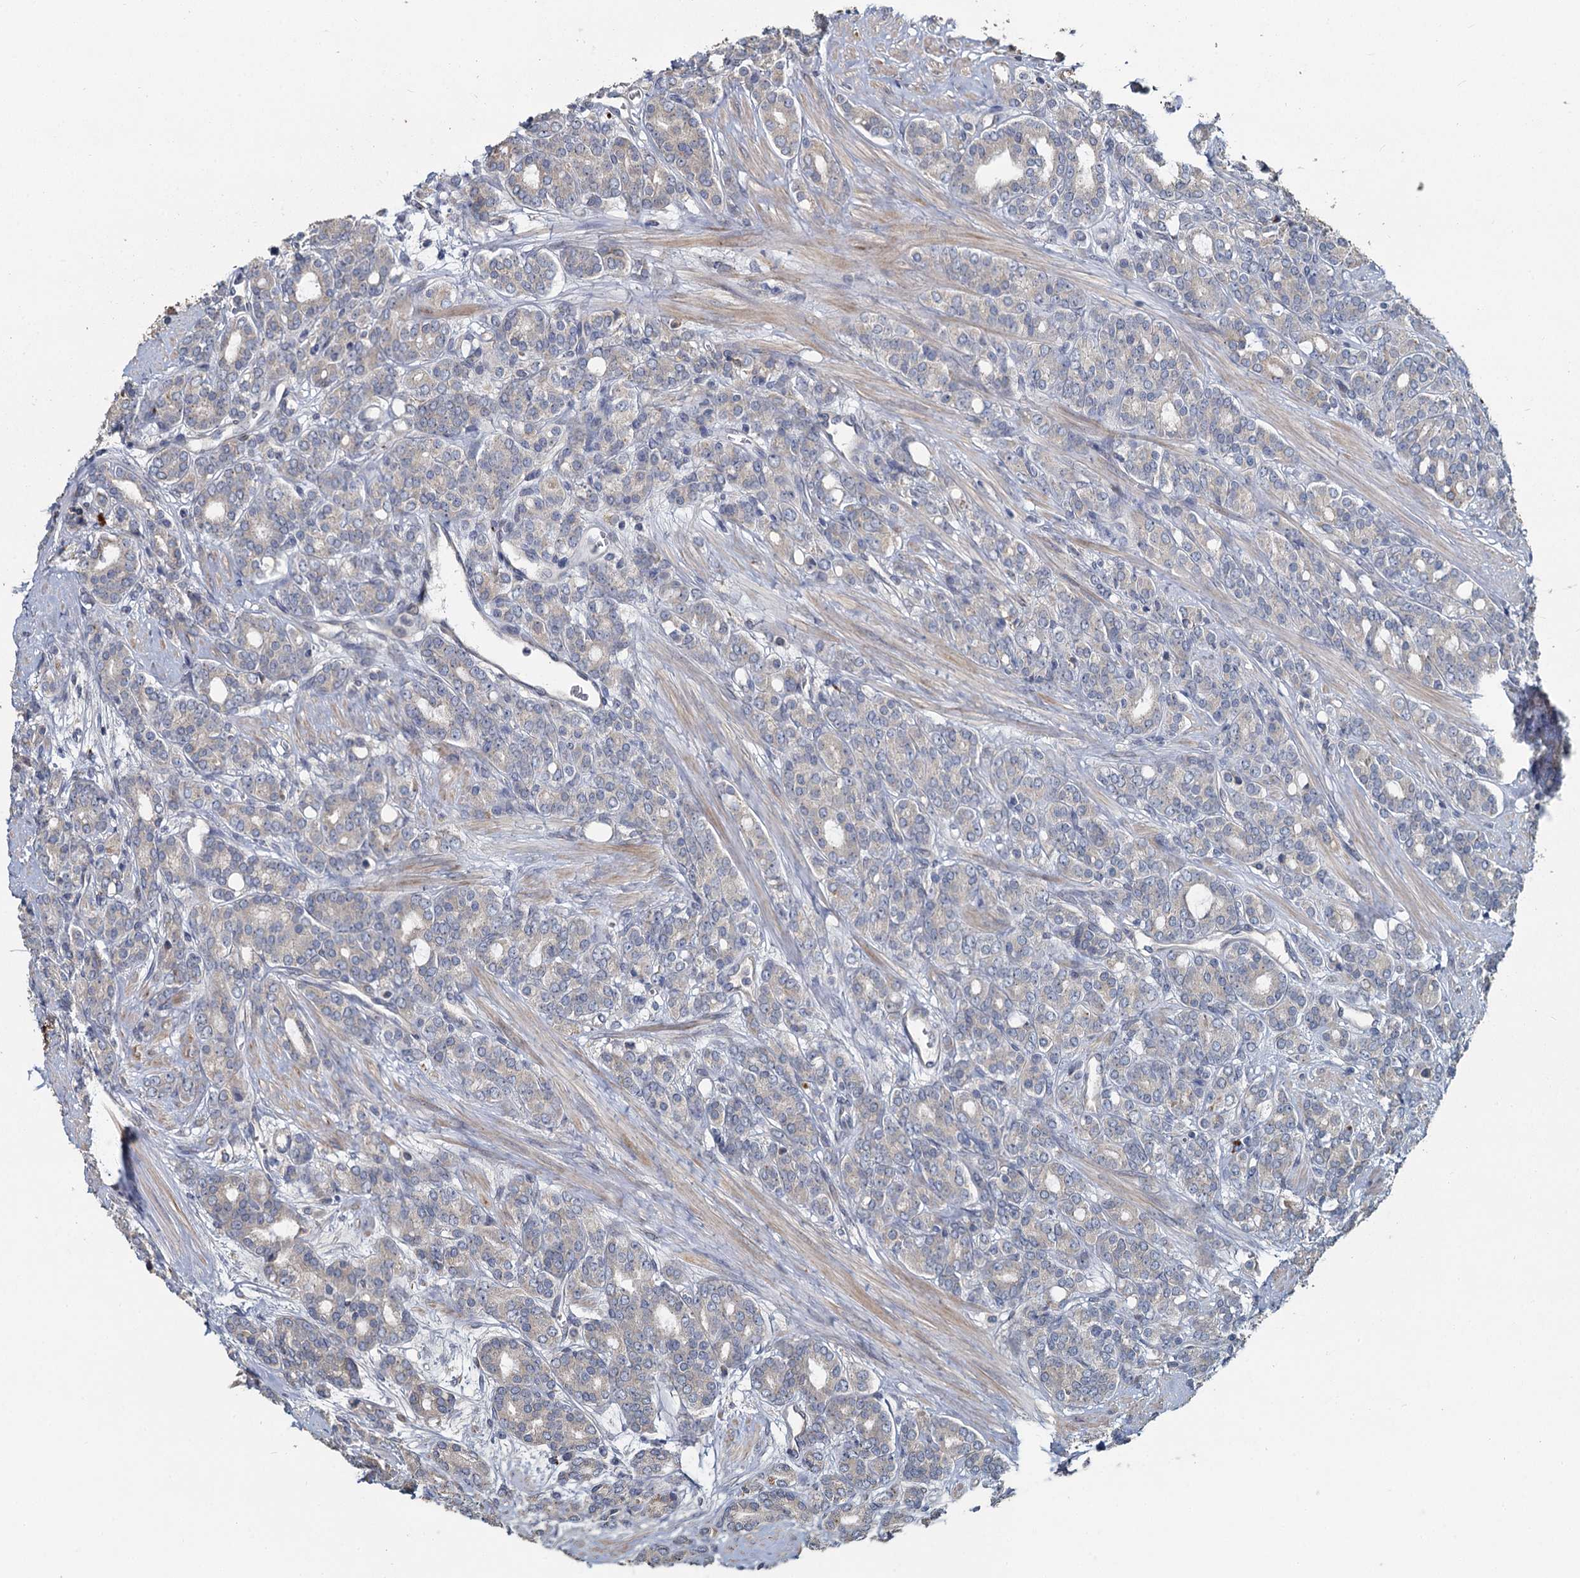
{"staining": {"intensity": "negative", "quantity": "none", "location": "none"}, "tissue": "prostate cancer", "cell_type": "Tumor cells", "image_type": "cancer", "snomed": [{"axis": "morphology", "description": "Adenocarcinoma, High grade"}, {"axis": "topography", "description": "Prostate"}], "caption": "This photomicrograph is of prostate cancer stained with IHC to label a protein in brown with the nuclei are counter-stained blue. There is no staining in tumor cells.", "gene": "TCTN2", "patient": {"sex": "male", "age": 62}}